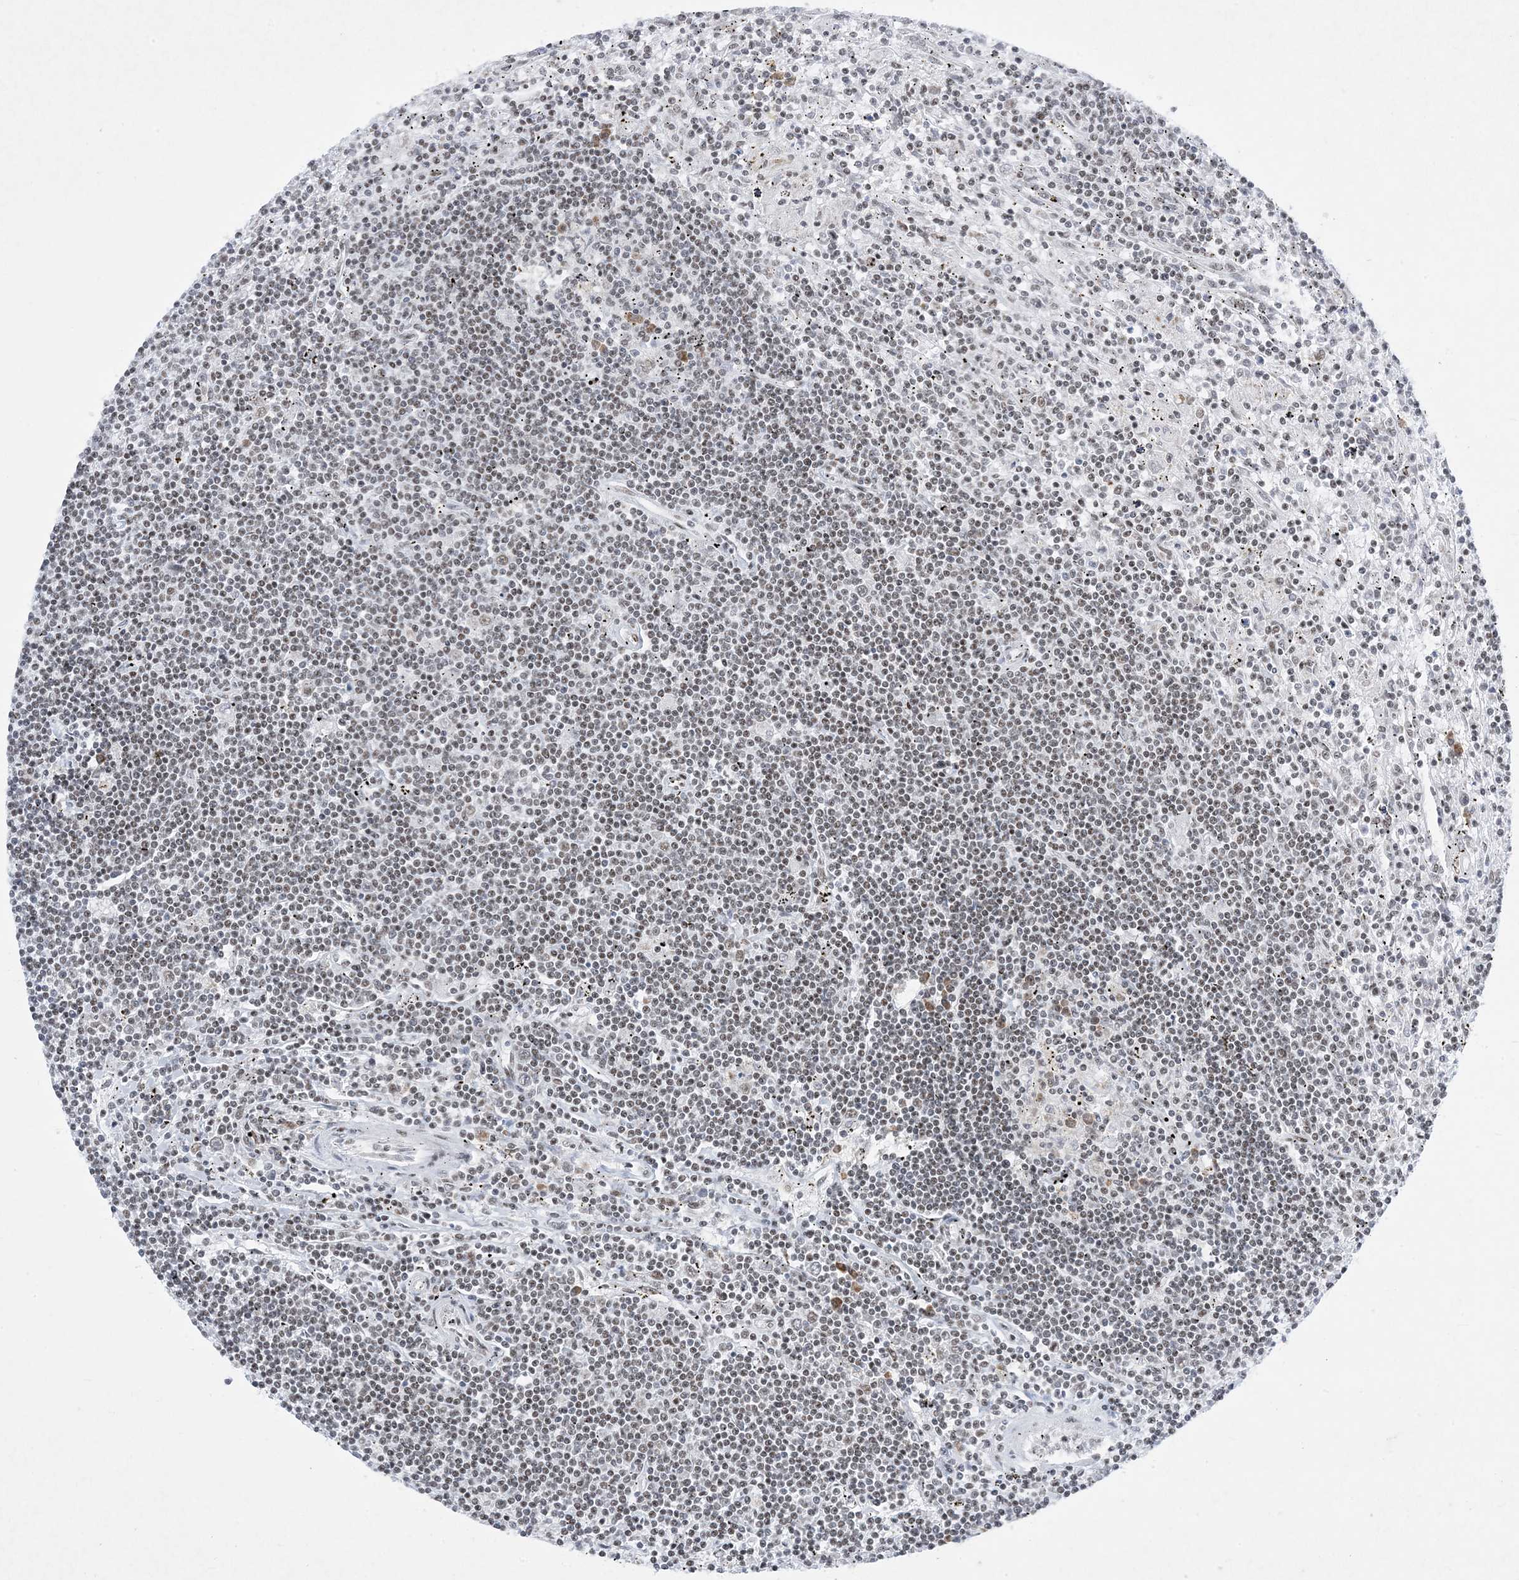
{"staining": {"intensity": "weak", "quantity": "25%-75%", "location": "nuclear"}, "tissue": "lymphoma", "cell_type": "Tumor cells", "image_type": "cancer", "snomed": [{"axis": "morphology", "description": "Malignant lymphoma, non-Hodgkin's type, Low grade"}, {"axis": "topography", "description": "Spleen"}], "caption": "Immunohistochemical staining of lymphoma demonstrates low levels of weak nuclear protein positivity in approximately 25%-75% of tumor cells.", "gene": "PKNOX2", "patient": {"sex": "male", "age": 76}}